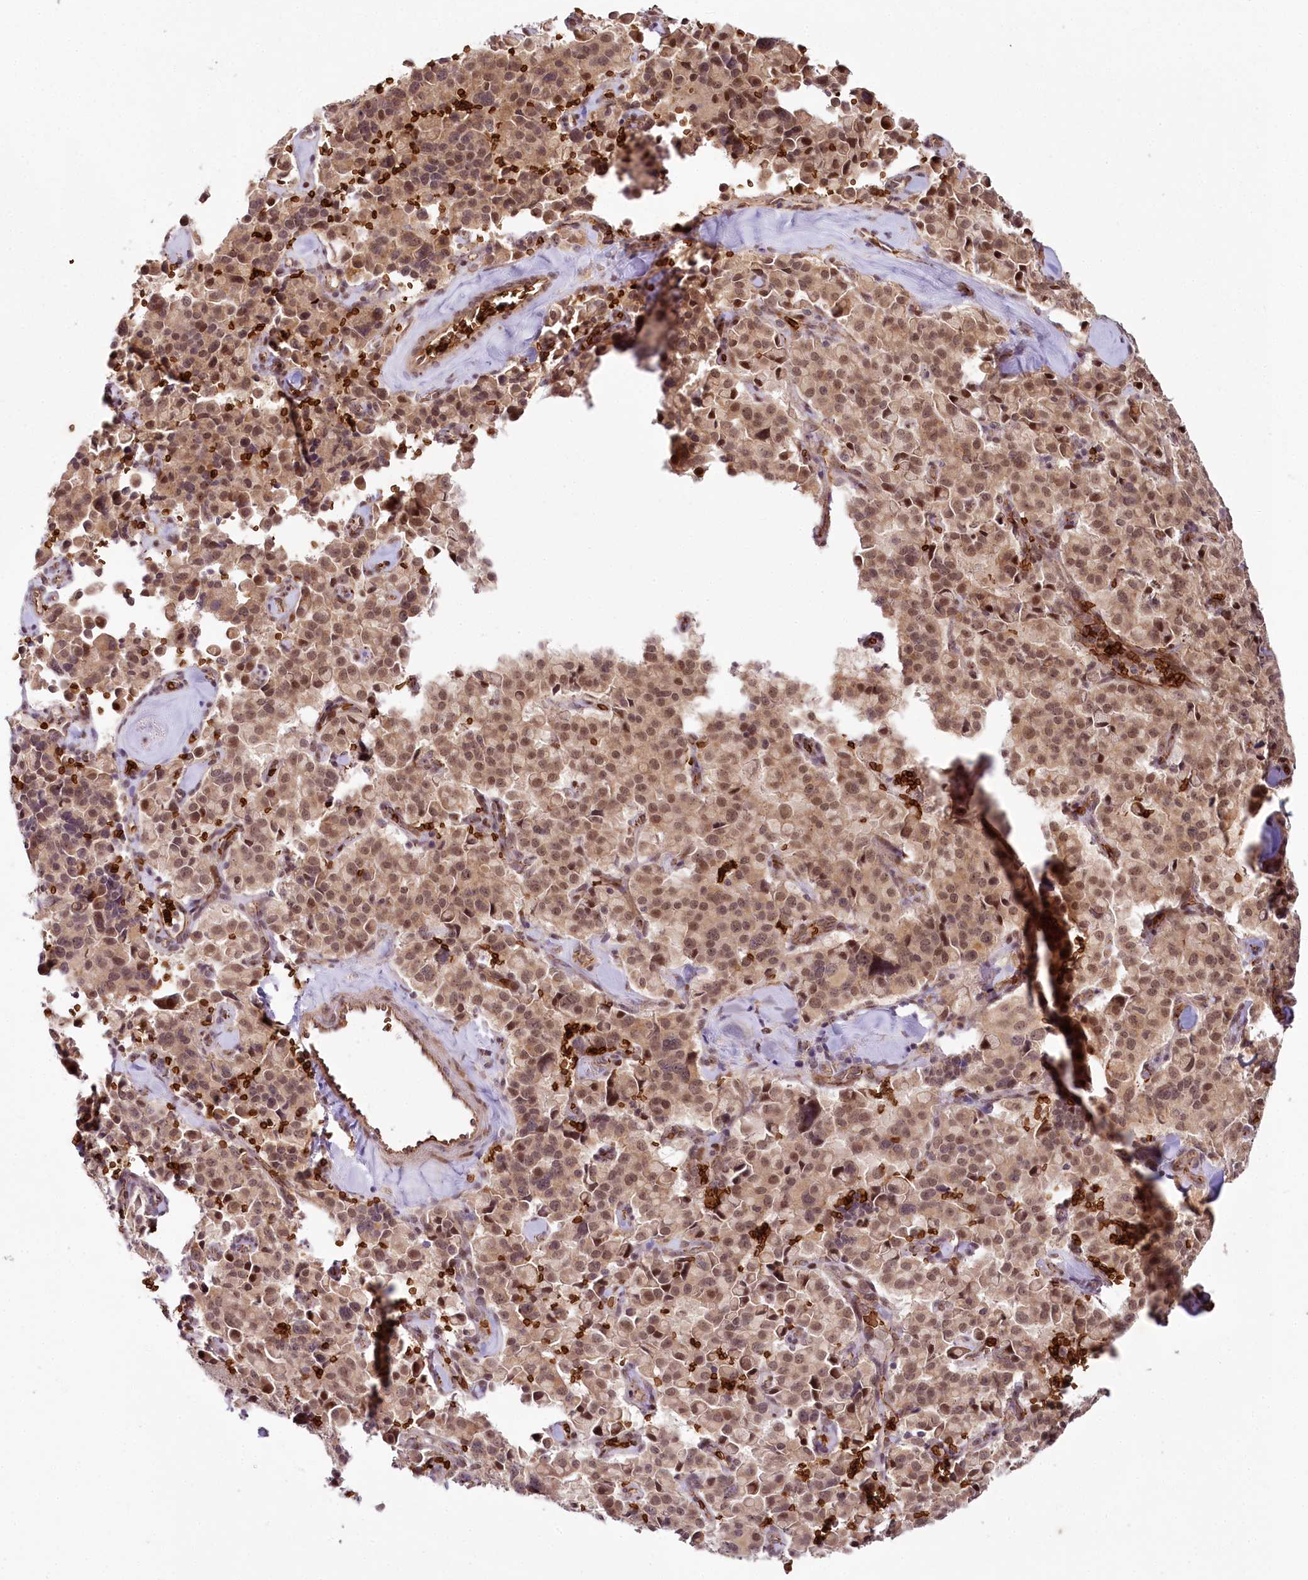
{"staining": {"intensity": "moderate", "quantity": ">75%", "location": "nuclear"}, "tissue": "pancreatic cancer", "cell_type": "Tumor cells", "image_type": "cancer", "snomed": [{"axis": "morphology", "description": "Adenocarcinoma, NOS"}, {"axis": "topography", "description": "Pancreas"}], "caption": "Pancreatic adenocarcinoma stained with a brown dye demonstrates moderate nuclear positive positivity in about >75% of tumor cells.", "gene": "ALKBH8", "patient": {"sex": "male", "age": 65}}